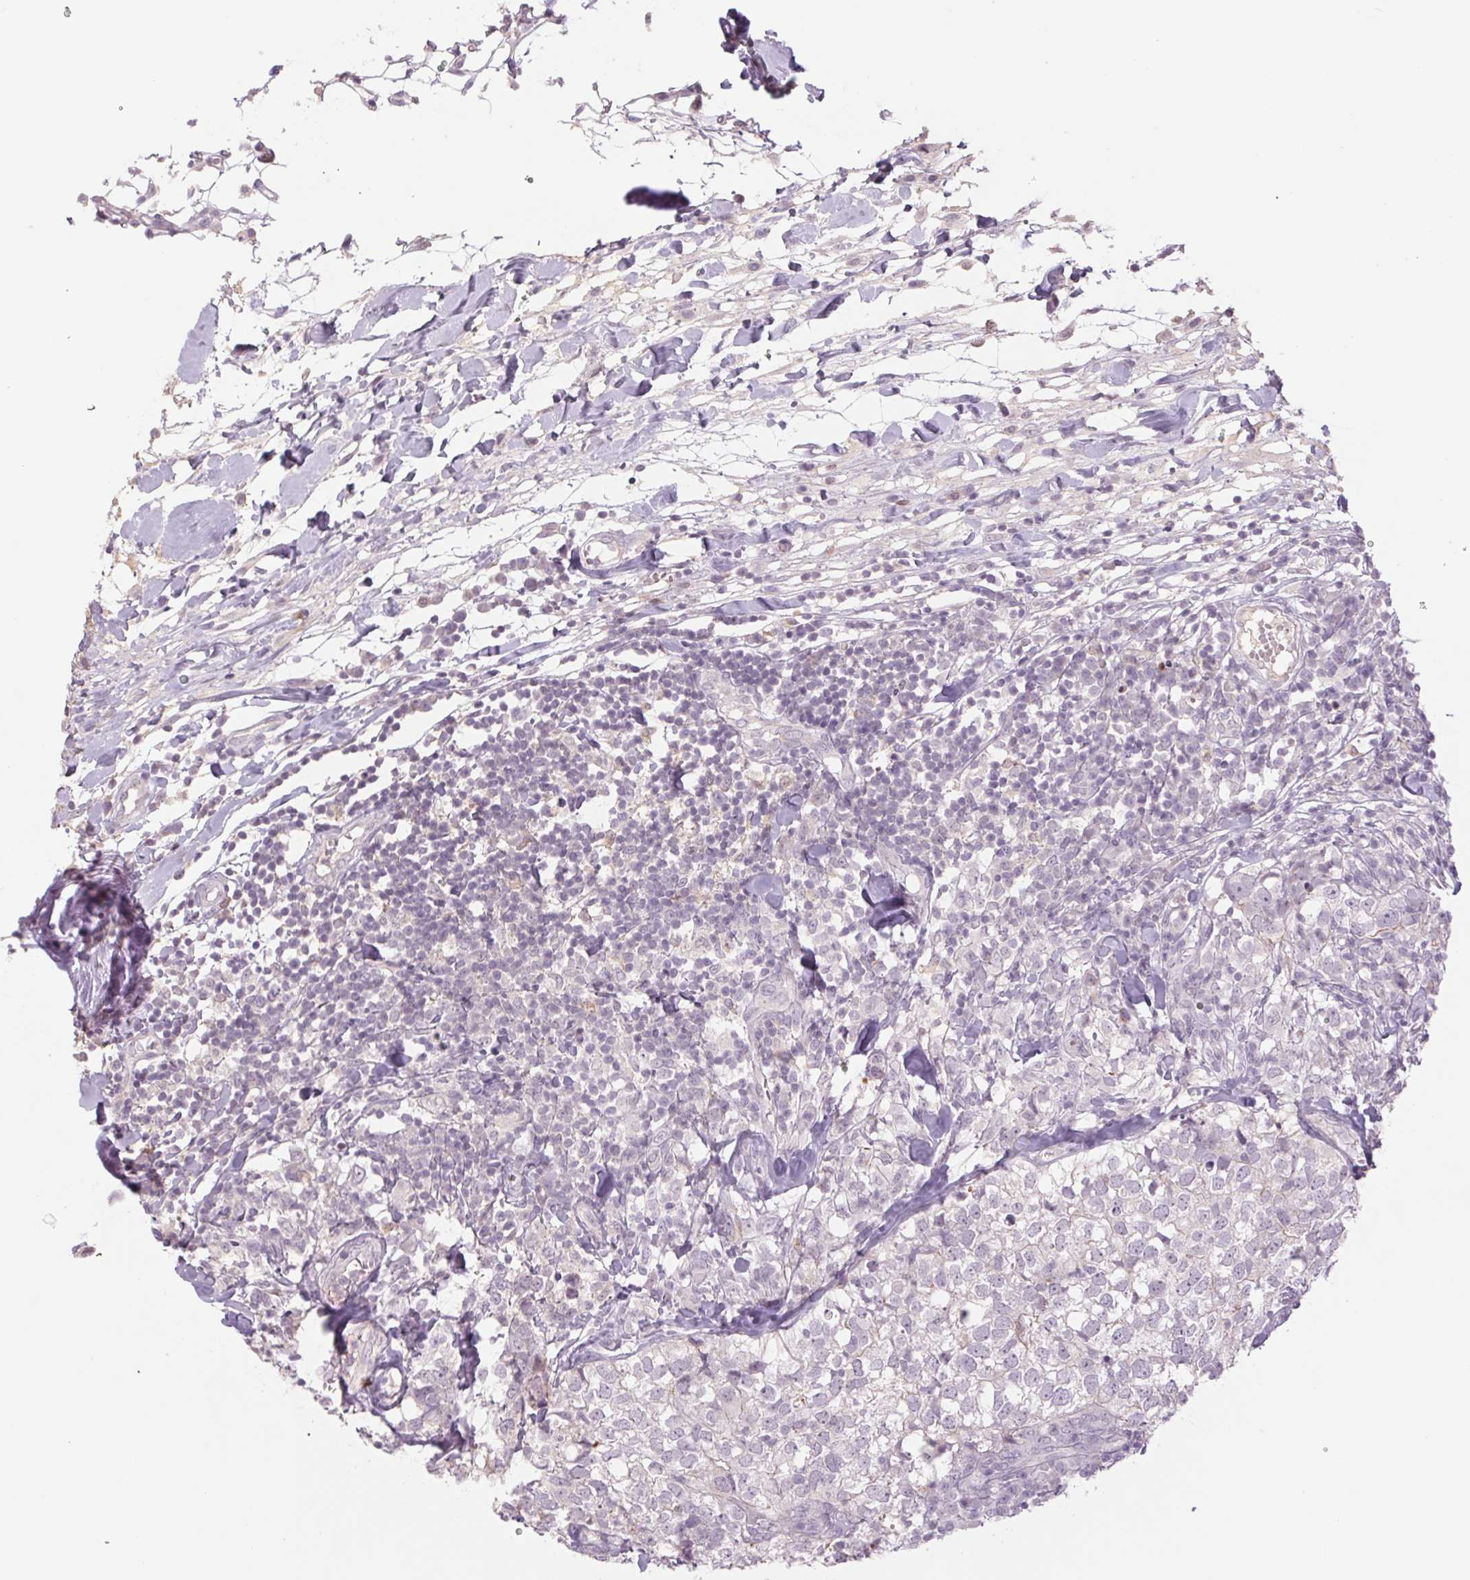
{"staining": {"intensity": "negative", "quantity": "none", "location": "none"}, "tissue": "breast cancer", "cell_type": "Tumor cells", "image_type": "cancer", "snomed": [{"axis": "morphology", "description": "Duct carcinoma"}, {"axis": "topography", "description": "Breast"}], "caption": "Tumor cells are negative for brown protein staining in breast invasive ductal carcinoma. The staining is performed using DAB (3,3'-diaminobenzidine) brown chromogen with nuclei counter-stained in using hematoxylin.", "gene": "KRT1", "patient": {"sex": "female", "age": 30}}